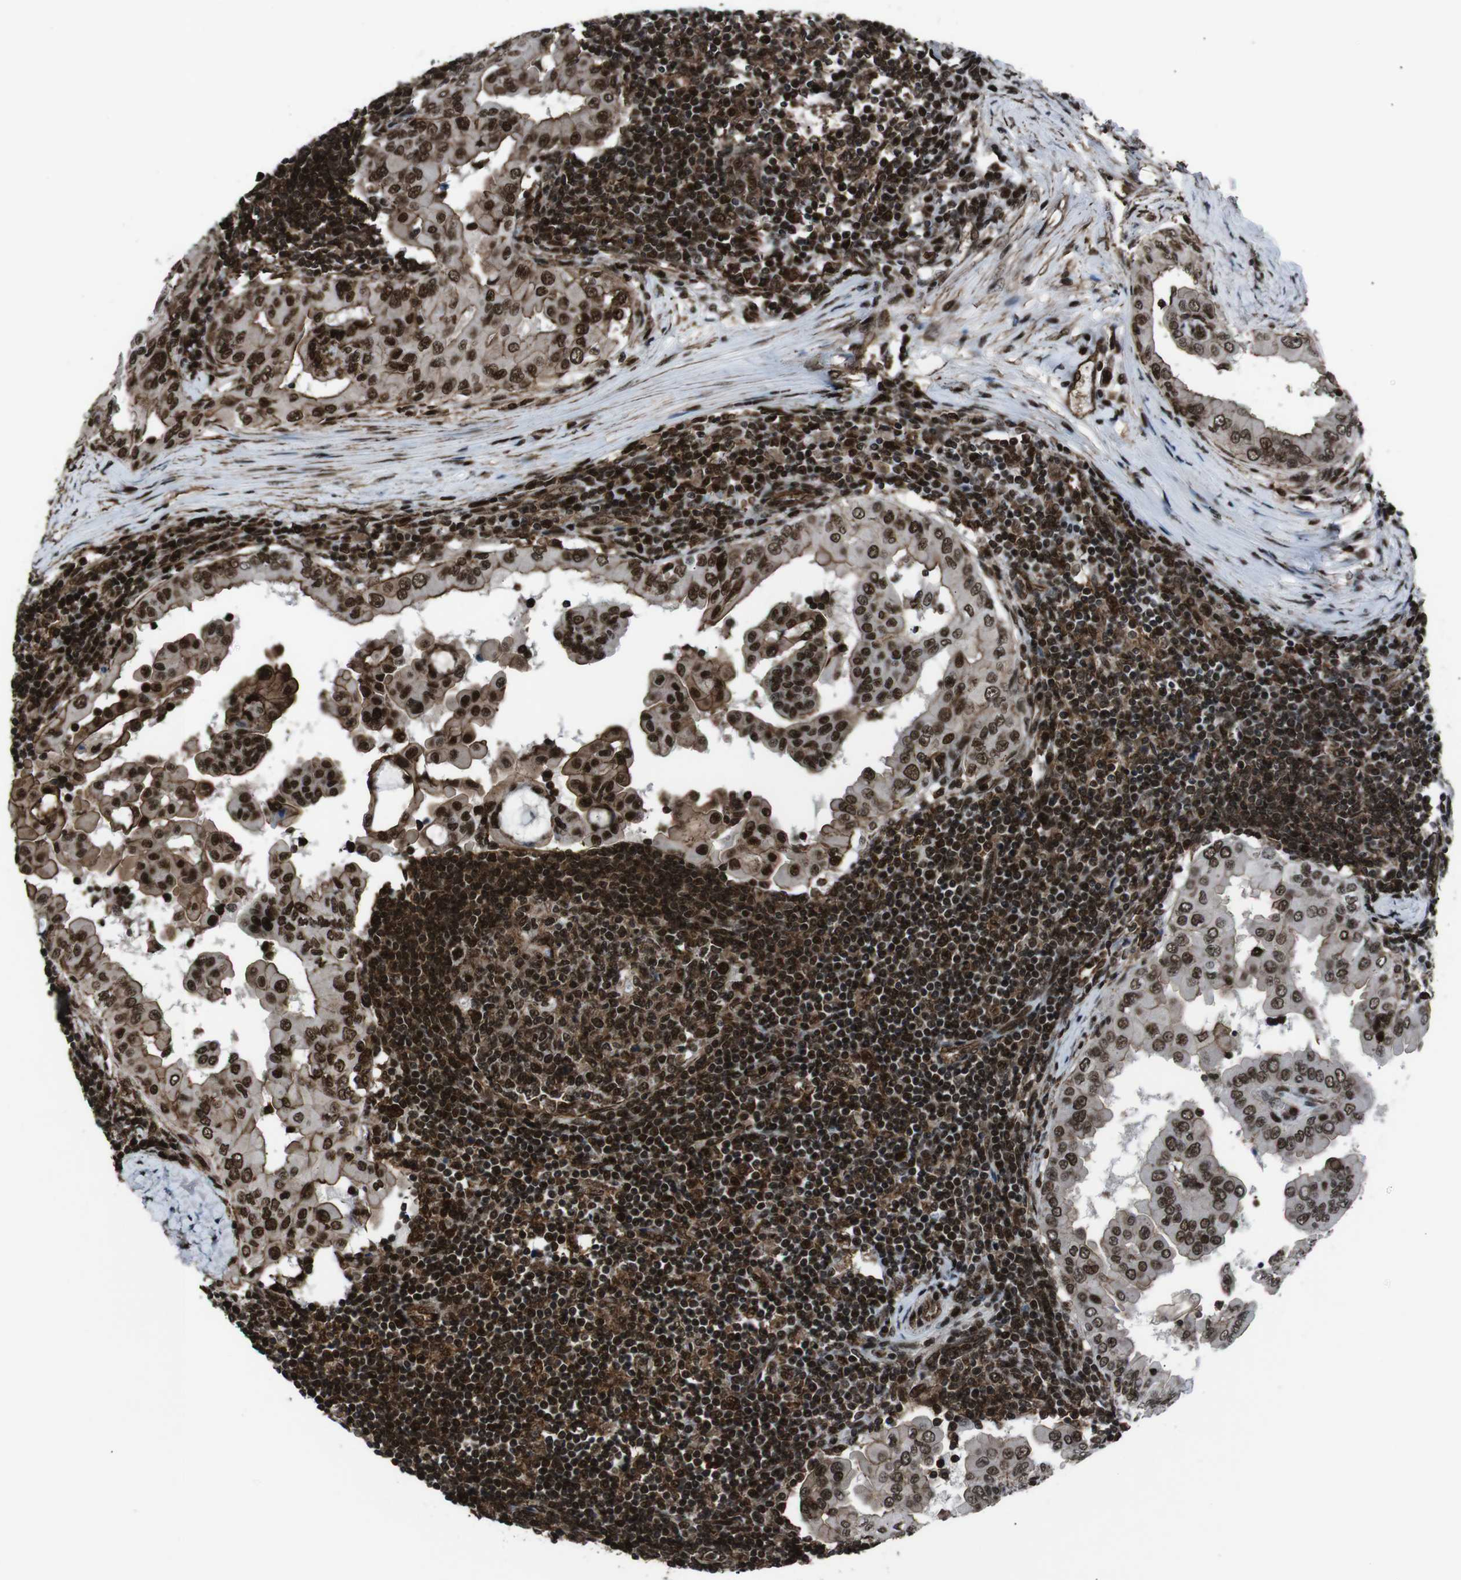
{"staining": {"intensity": "strong", "quantity": ">75%", "location": "cytoplasmic/membranous,nuclear"}, "tissue": "thyroid cancer", "cell_type": "Tumor cells", "image_type": "cancer", "snomed": [{"axis": "morphology", "description": "Papillary adenocarcinoma, NOS"}, {"axis": "topography", "description": "Thyroid gland"}], "caption": "IHC photomicrograph of neoplastic tissue: thyroid cancer (papillary adenocarcinoma) stained using immunohistochemistry reveals high levels of strong protein expression localized specifically in the cytoplasmic/membranous and nuclear of tumor cells, appearing as a cytoplasmic/membranous and nuclear brown color.", "gene": "HNRNPU", "patient": {"sex": "male", "age": 33}}